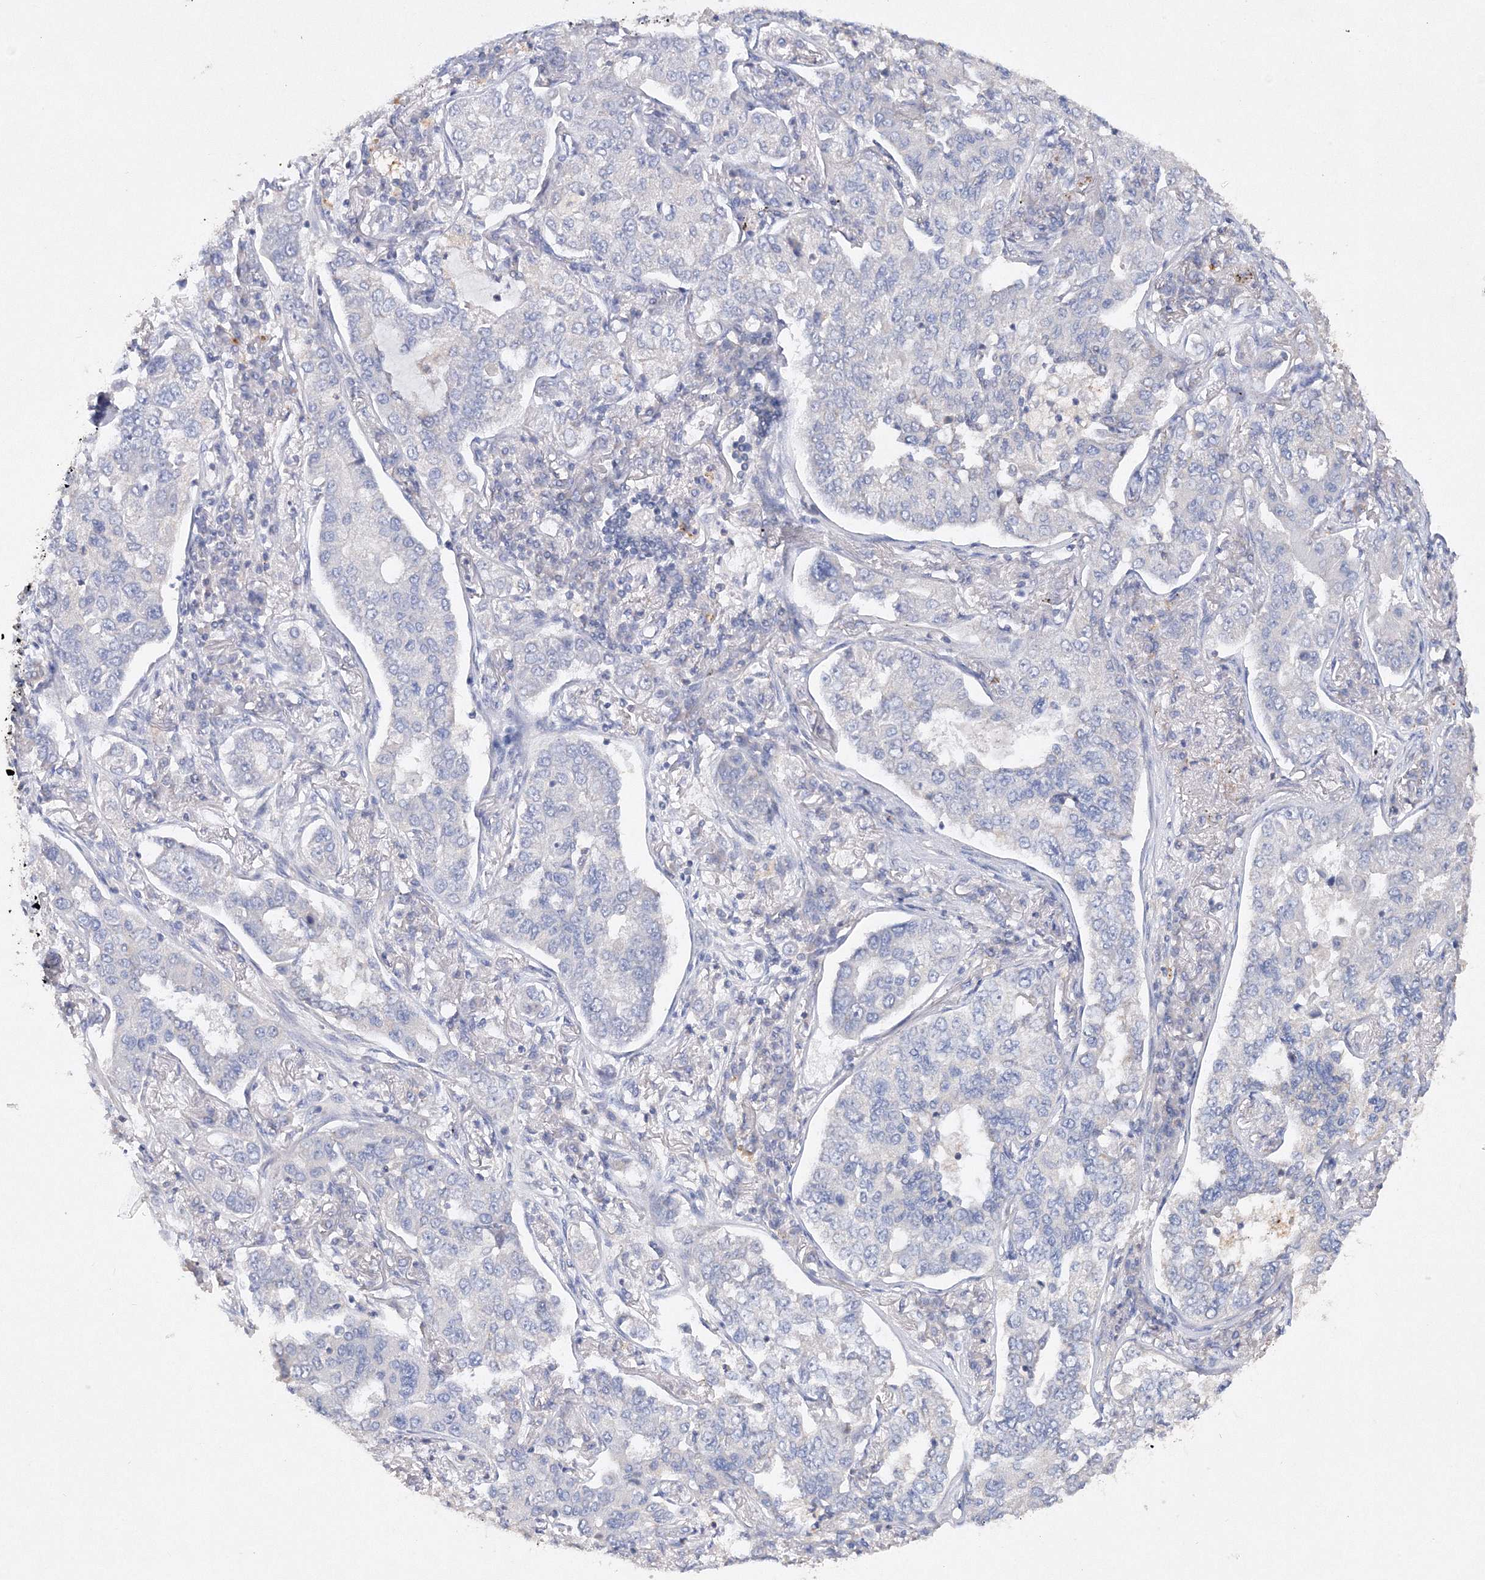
{"staining": {"intensity": "negative", "quantity": "none", "location": "none"}, "tissue": "lung cancer", "cell_type": "Tumor cells", "image_type": "cancer", "snomed": [{"axis": "morphology", "description": "Adenocarcinoma, NOS"}, {"axis": "topography", "description": "Lung"}], "caption": "Lung cancer was stained to show a protein in brown. There is no significant staining in tumor cells.", "gene": "GLS", "patient": {"sex": "male", "age": 49}}